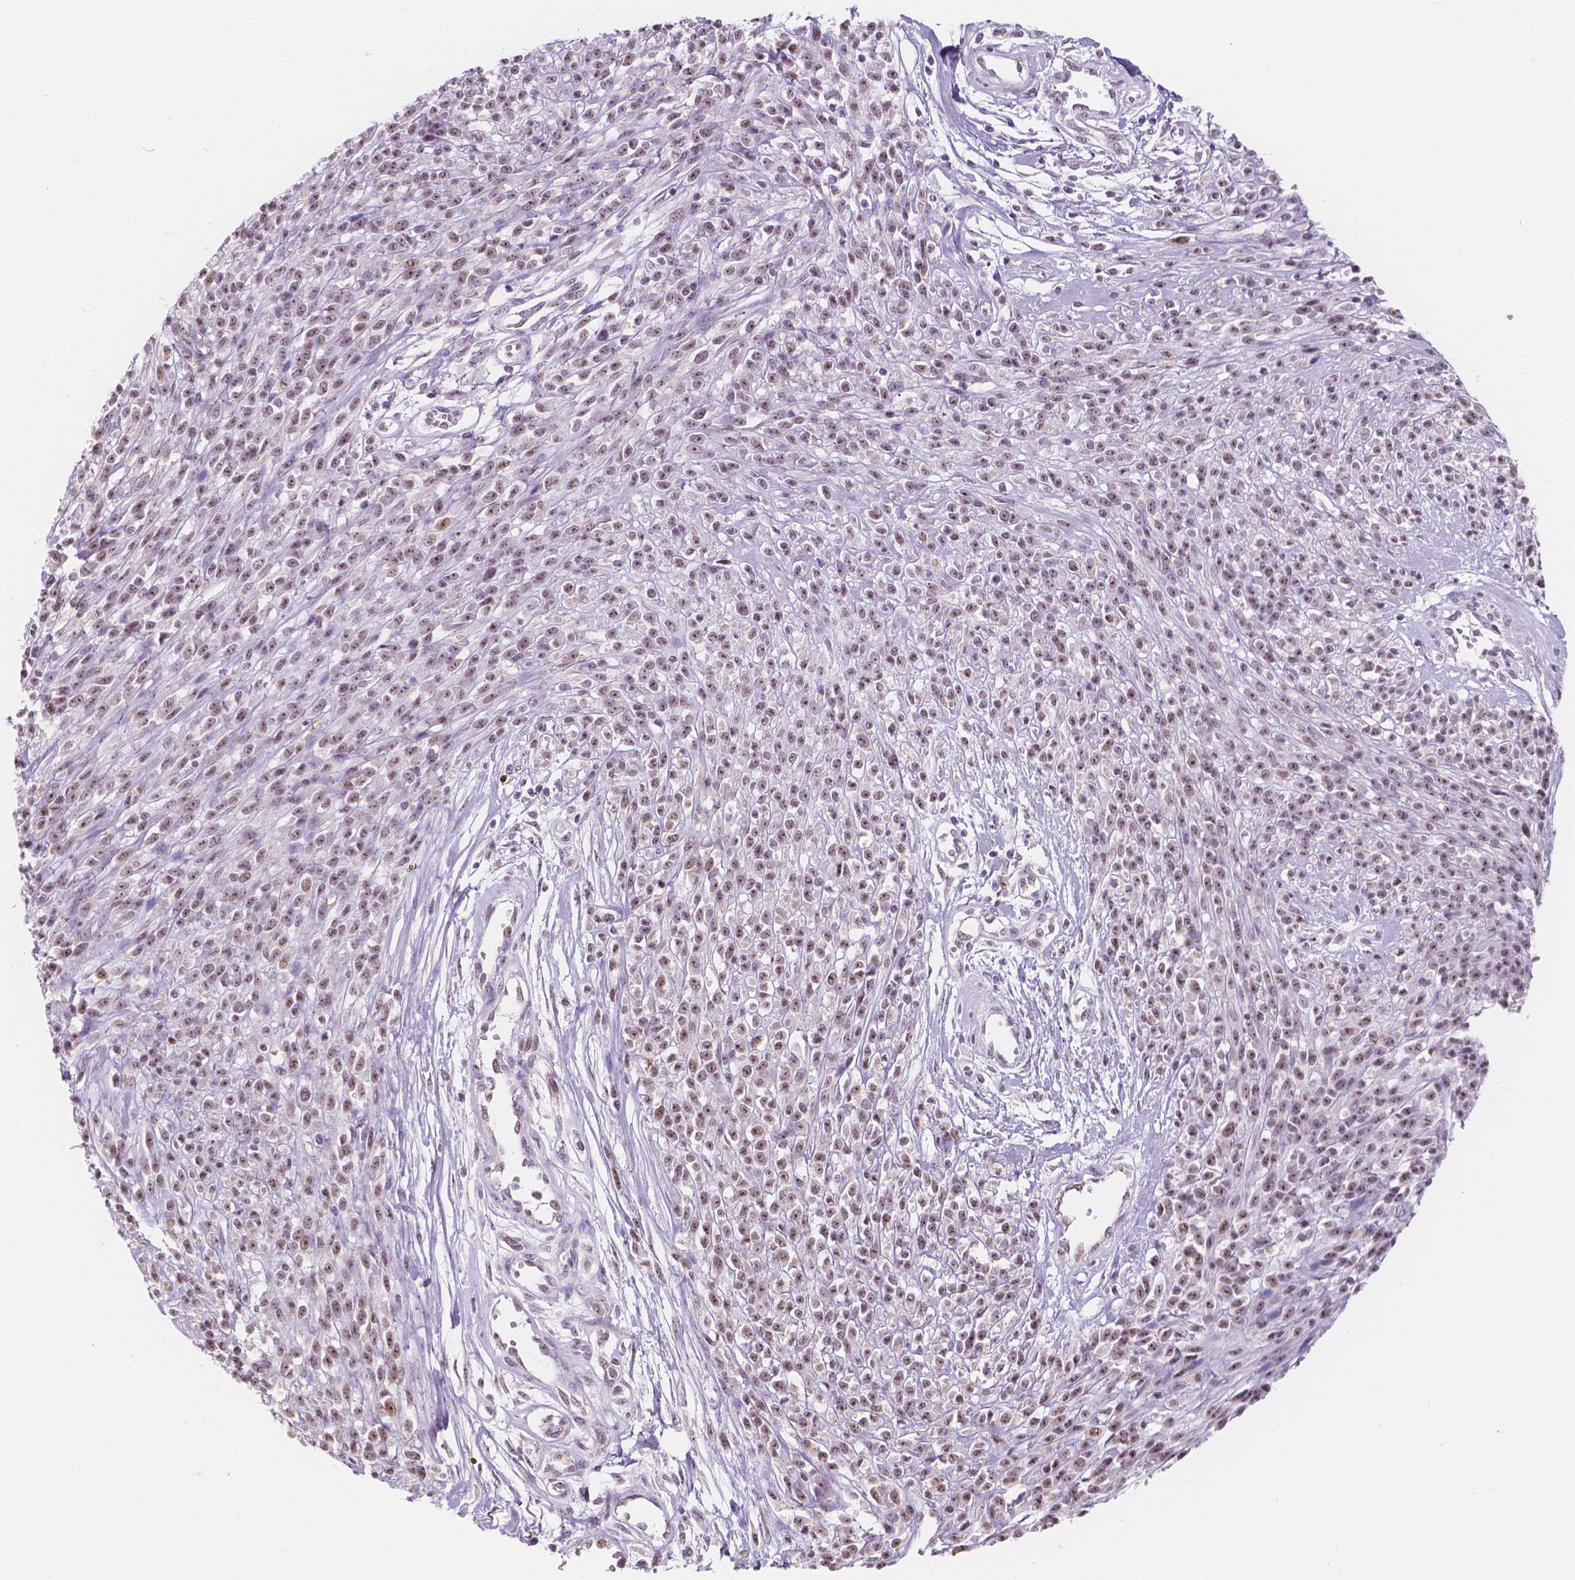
{"staining": {"intensity": "moderate", "quantity": ">75%", "location": "nuclear"}, "tissue": "melanoma", "cell_type": "Tumor cells", "image_type": "cancer", "snomed": [{"axis": "morphology", "description": "Malignant melanoma, NOS"}, {"axis": "topography", "description": "Skin"}, {"axis": "topography", "description": "Skin of trunk"}], "caption": "This is a micrograph of immunohistochemistry (IHC) staining of melanoma, which shows moderate positivity in the nuclear of tumor cells.", "gene": "NOLC1", "patient": {"sex": "male", "age": 74}}